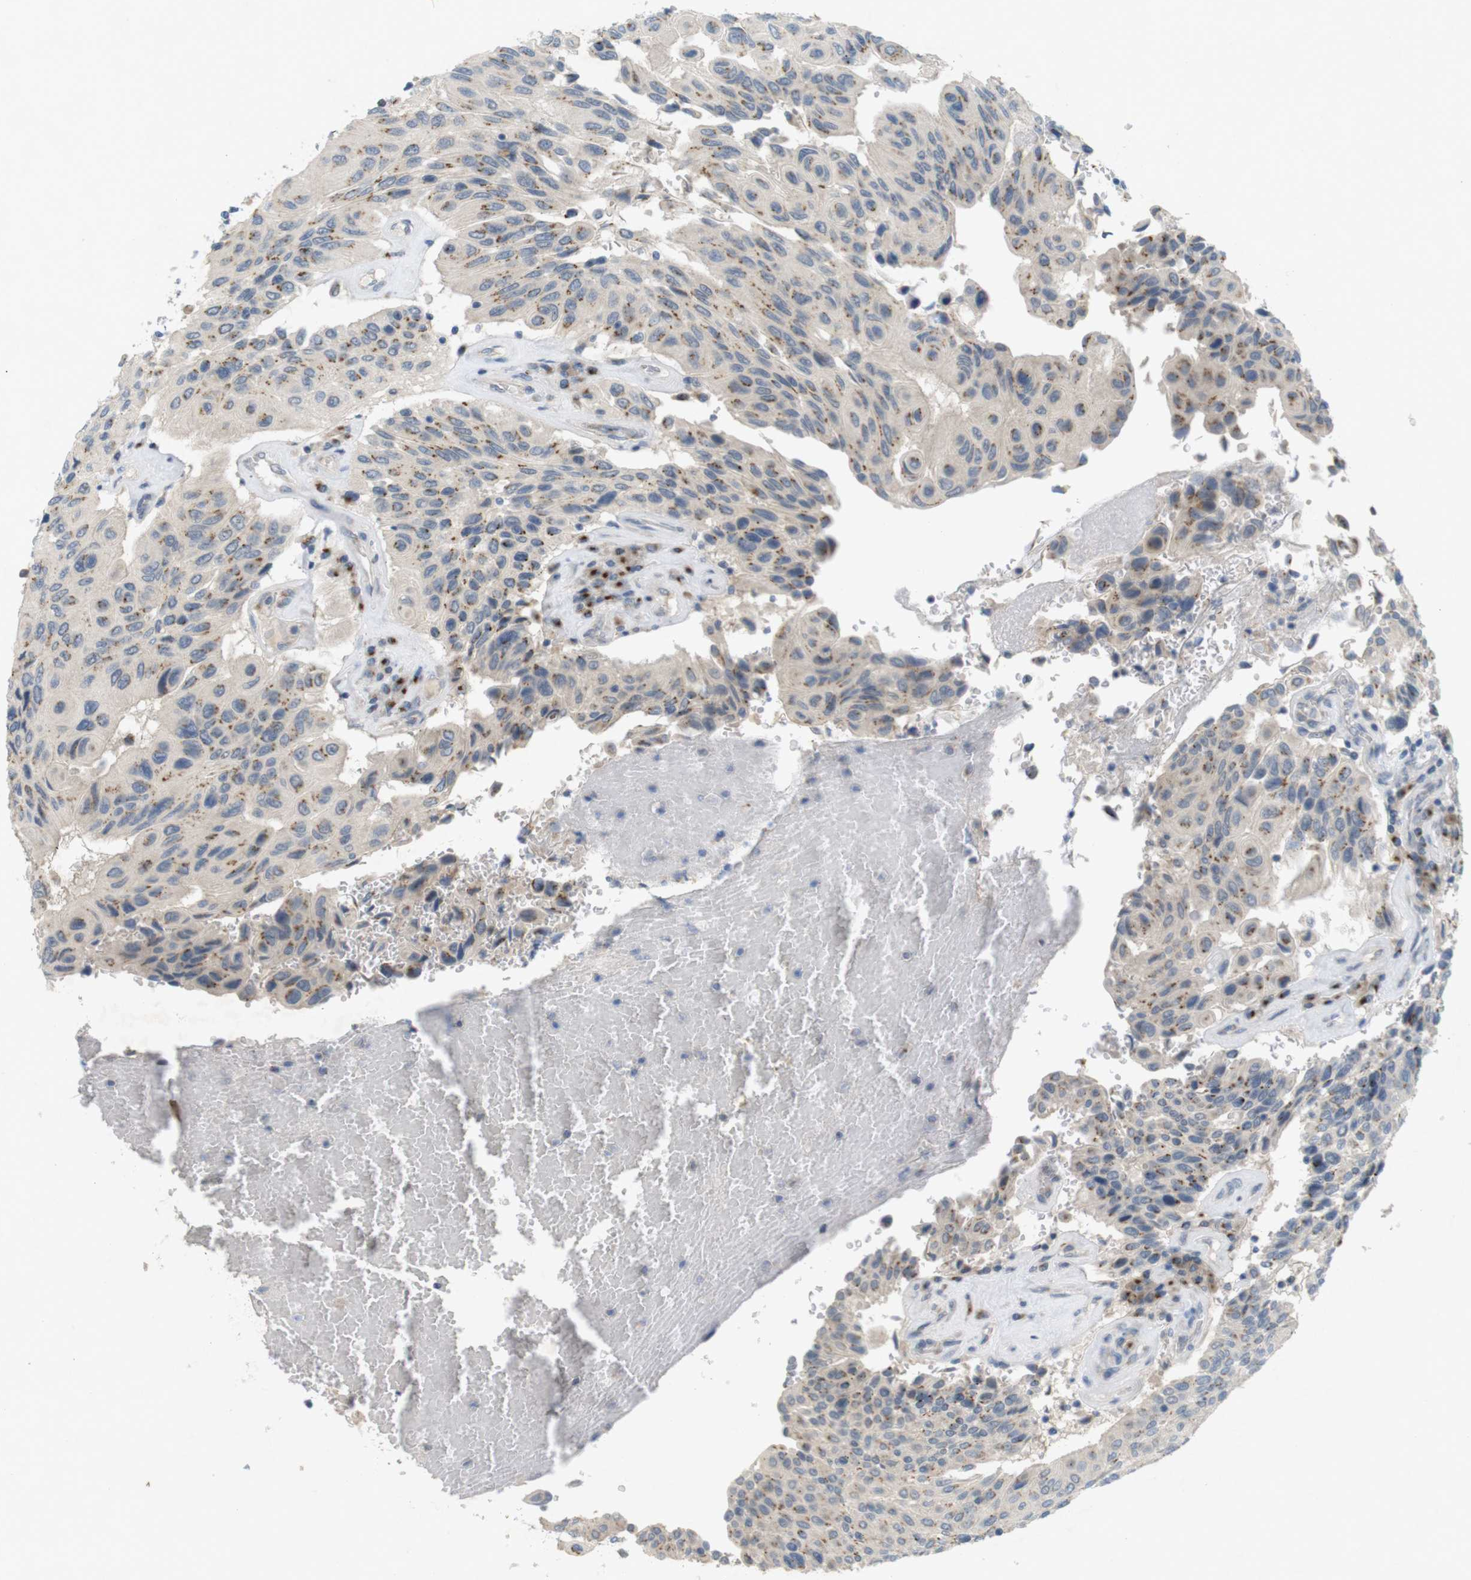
{"staining": {"intensity": "moderate", "quantity": "25%-75%", "location": "cytoplasmic/membranous"}, "tissue": "urothelial cancer", "cell_type": "Tumor cells", "image_type": "cancer", "snomed": [{"axis": "morphology", "description": "Urothelial carcinoma, High grade"}, {"axis": "topography", "description": "Urinary bladder"}], "caption": "A photomicrograph of human high-grade urothelial carcinoma stained for a protein demonstrates moderate cytoplasmic/membranous brown staining in tumor cells. (DAB = brown stain, brightfield microscopy at high magnification).", "gene": "YIPF3", "patient": {"sex": "male", "age": 66}}